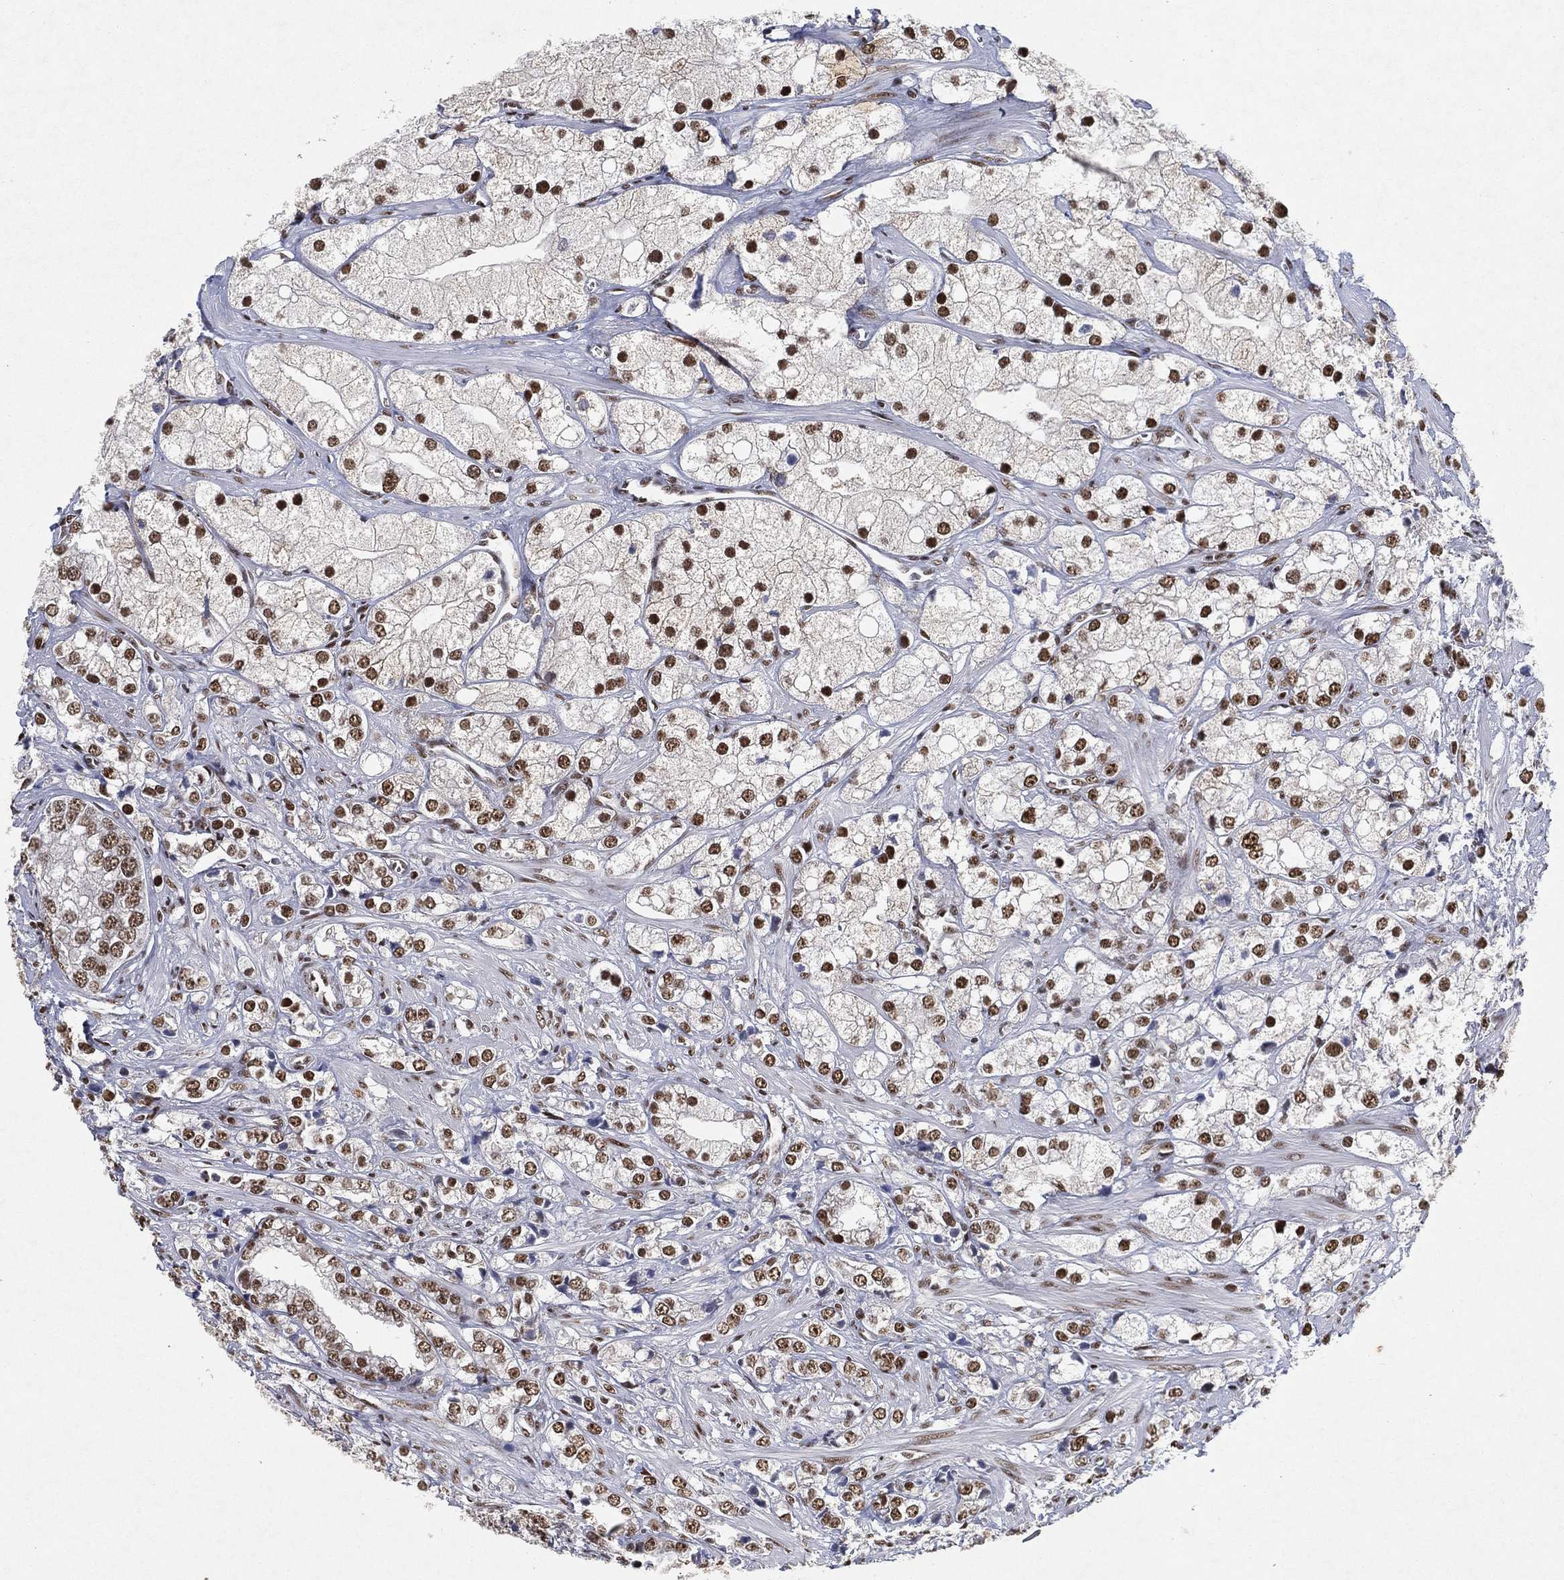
{"staining": {"intensity": "strong", "quantity": ">75%", "location": "nuclear"}, "tissue": "prostate cancer", "cell_type": "Tumor cells", "image_type": "cancer", "snomed": [{"axis": "morphology", "description": "Adenocarcinoma, NOS"}, {"axis": "topography", "description": "Prostate and seminal vesicle, NOS"}, {"axis": "topography", "description": "Prostate"}], "caption": "Human adenocarcinoma (prostate) stained with a protein marker demonstrates strong staining in tumor cells.", "gene": "DDX27", "patient": {"sex": "male", "age": 79}}